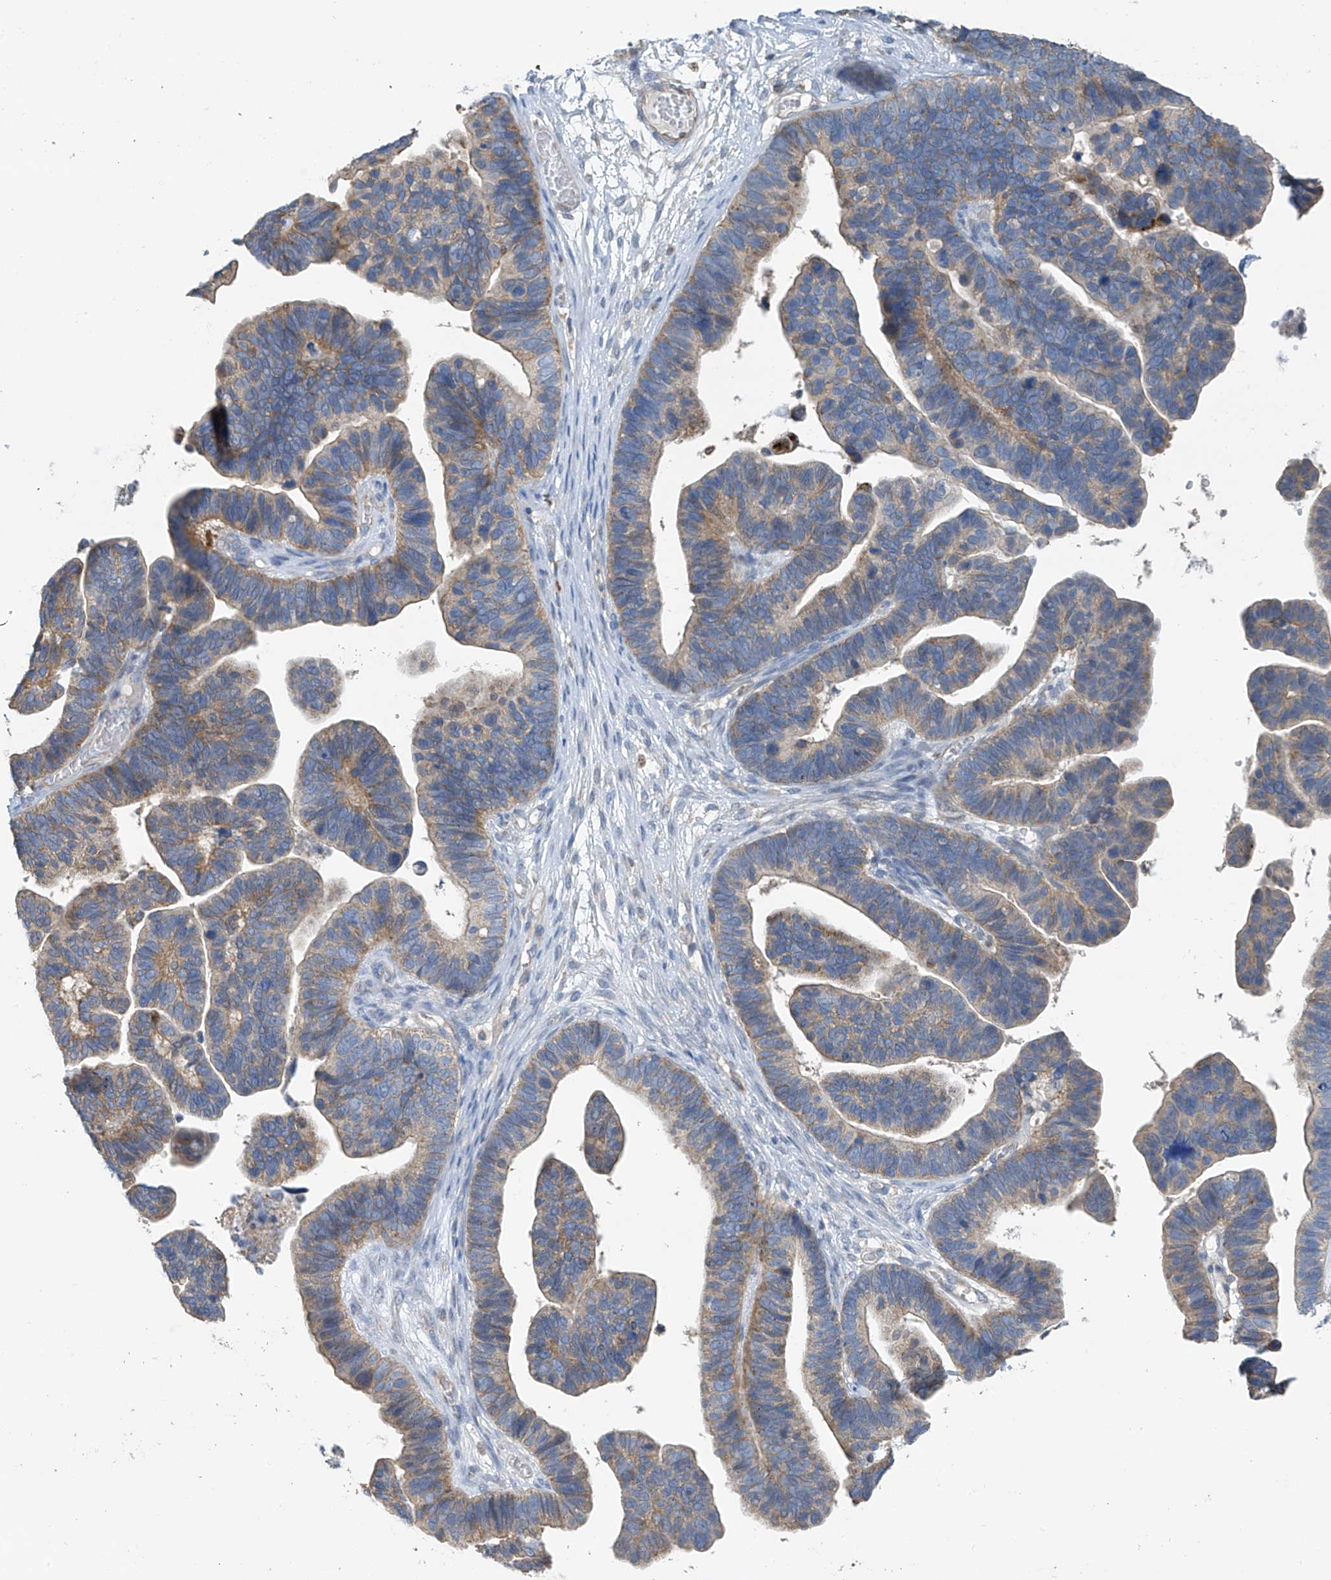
{"staining": {"intensity": "weak", "quantity": ">75%", "location": "cytoplasmic/membranous"}, "tissue": "ovarian cancer", "cell_type": "Tumor cells", "image_type": "cancer", "snomed": [{"axis": "morphology", "description": "Cystadenocarcinoma, serous, NOS"}, {"axis": "topography", "description": "Ovary"}], "caption": "A brown stain highlights weak cytoplasmic/membranous positivity of a protein in ovarian cancer (serous cystadenocarcinoma) tumor cells. The staining was performed using DAB to visualize the protein expression in brown, while the nuclei were stained in blue with hematoxylin (Magnification: 20x).", "gene": "SYN3", "patient": {"sex": "female", "age": 56}}